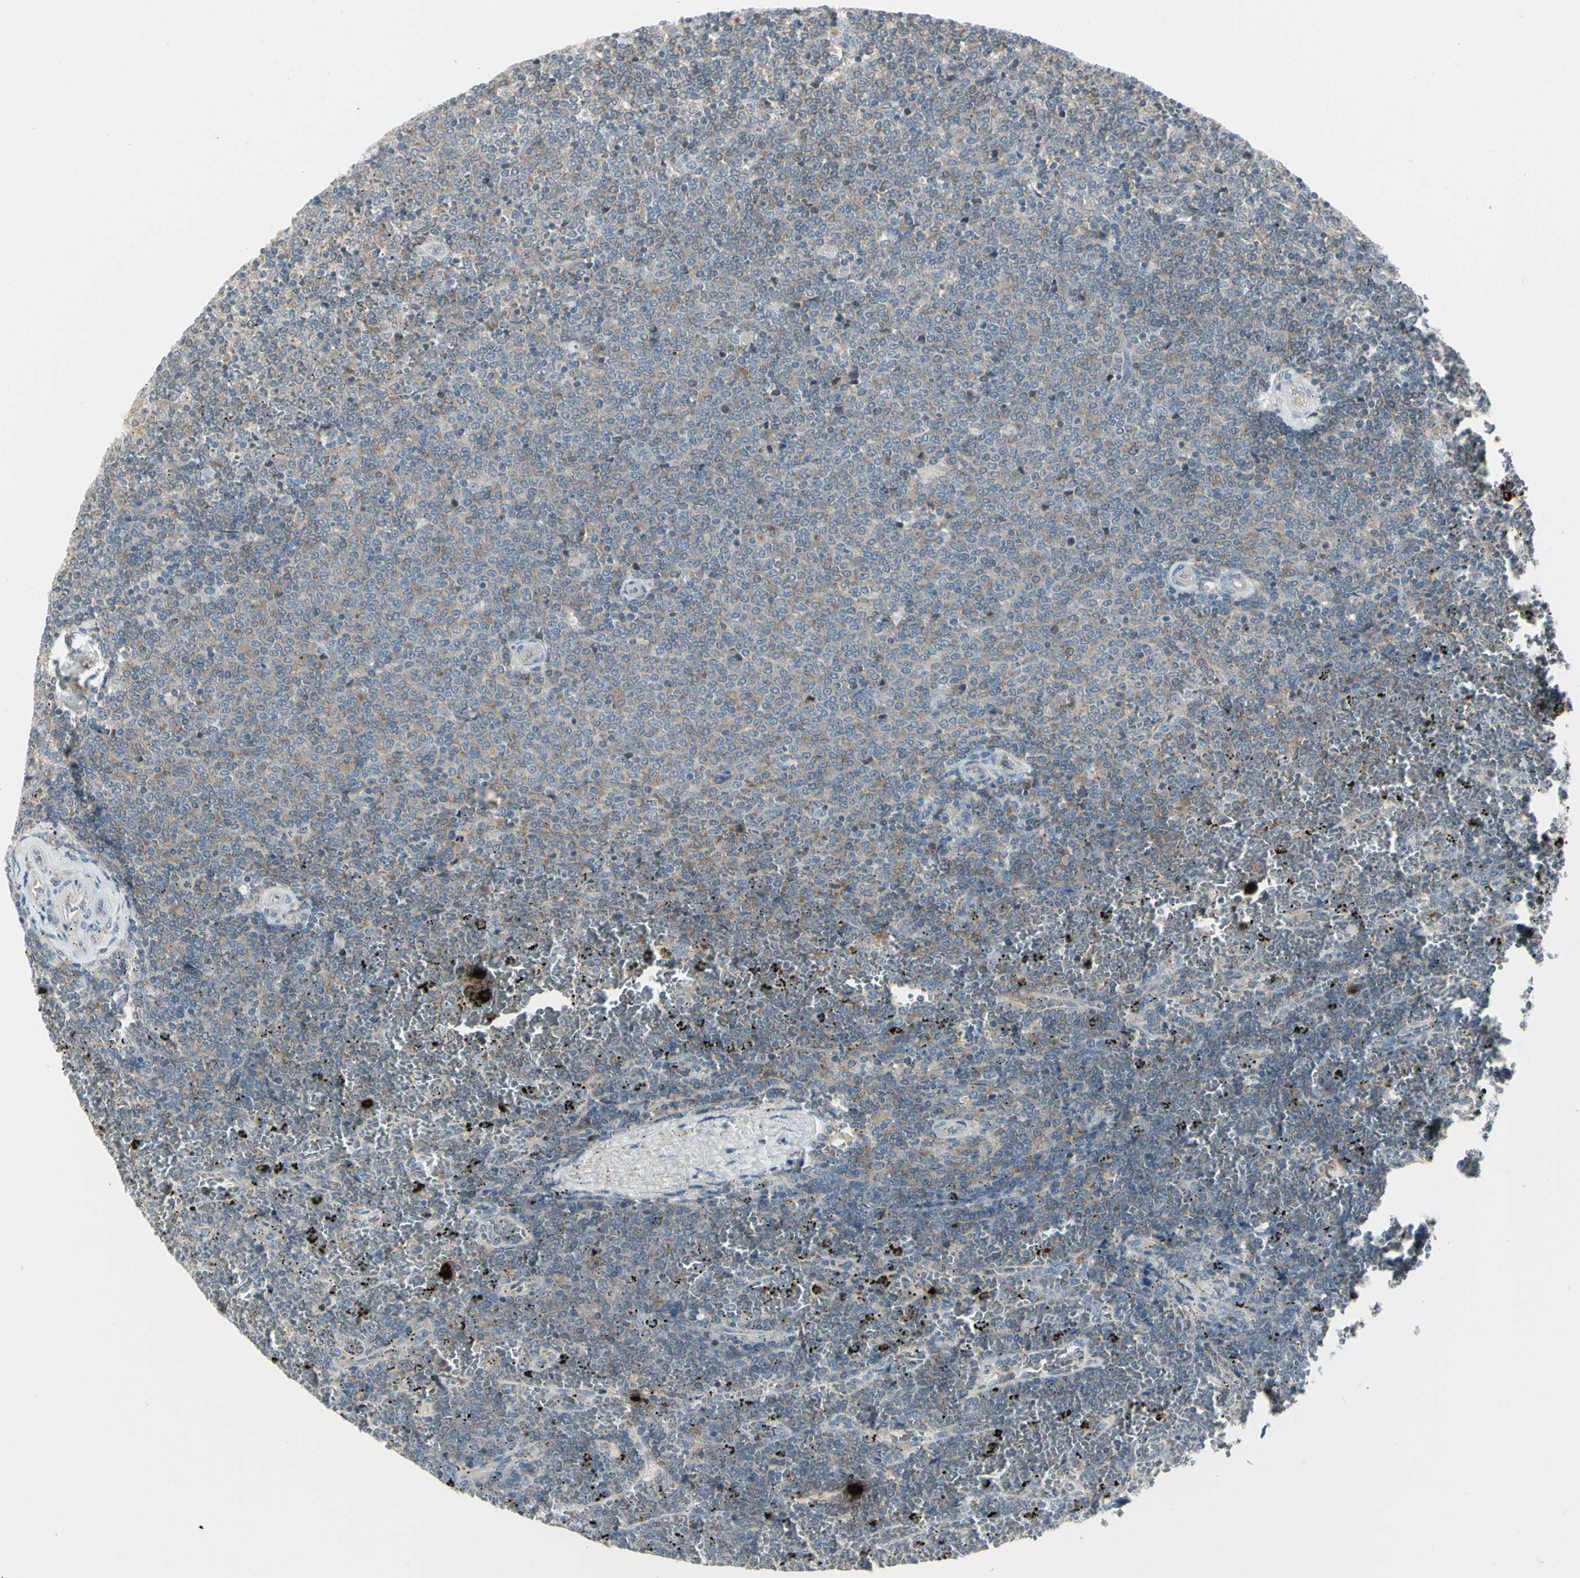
{"staining": {"intensity": "moderate", "quantity": "25%-75%", "location": "cytoplasmic/membranous"}, "tissue": "lymphoma", "cell_type": "Tumor cells", "image_type": "cancer", "snomed": [{"axis": "morphology", "description": "Malignant lymphoma, non-Hodgkin's type, Low grade"}, {"axis": "topography", "description": "Spleen"}], "caption": "Brown immunohistochemical staining in malignant lymphoma, non-Hodgkin's type (low-grade) exhibits moderate cytoplasmic/membranous expression in approximately 25%-75% of tumor cells. (DAB (3,3'-diaminobenzidine) = brown stain, brightfield microscopy at high magnification).", "gene": "CCNB2", "patient": {"sex": "female", "age": 77}}